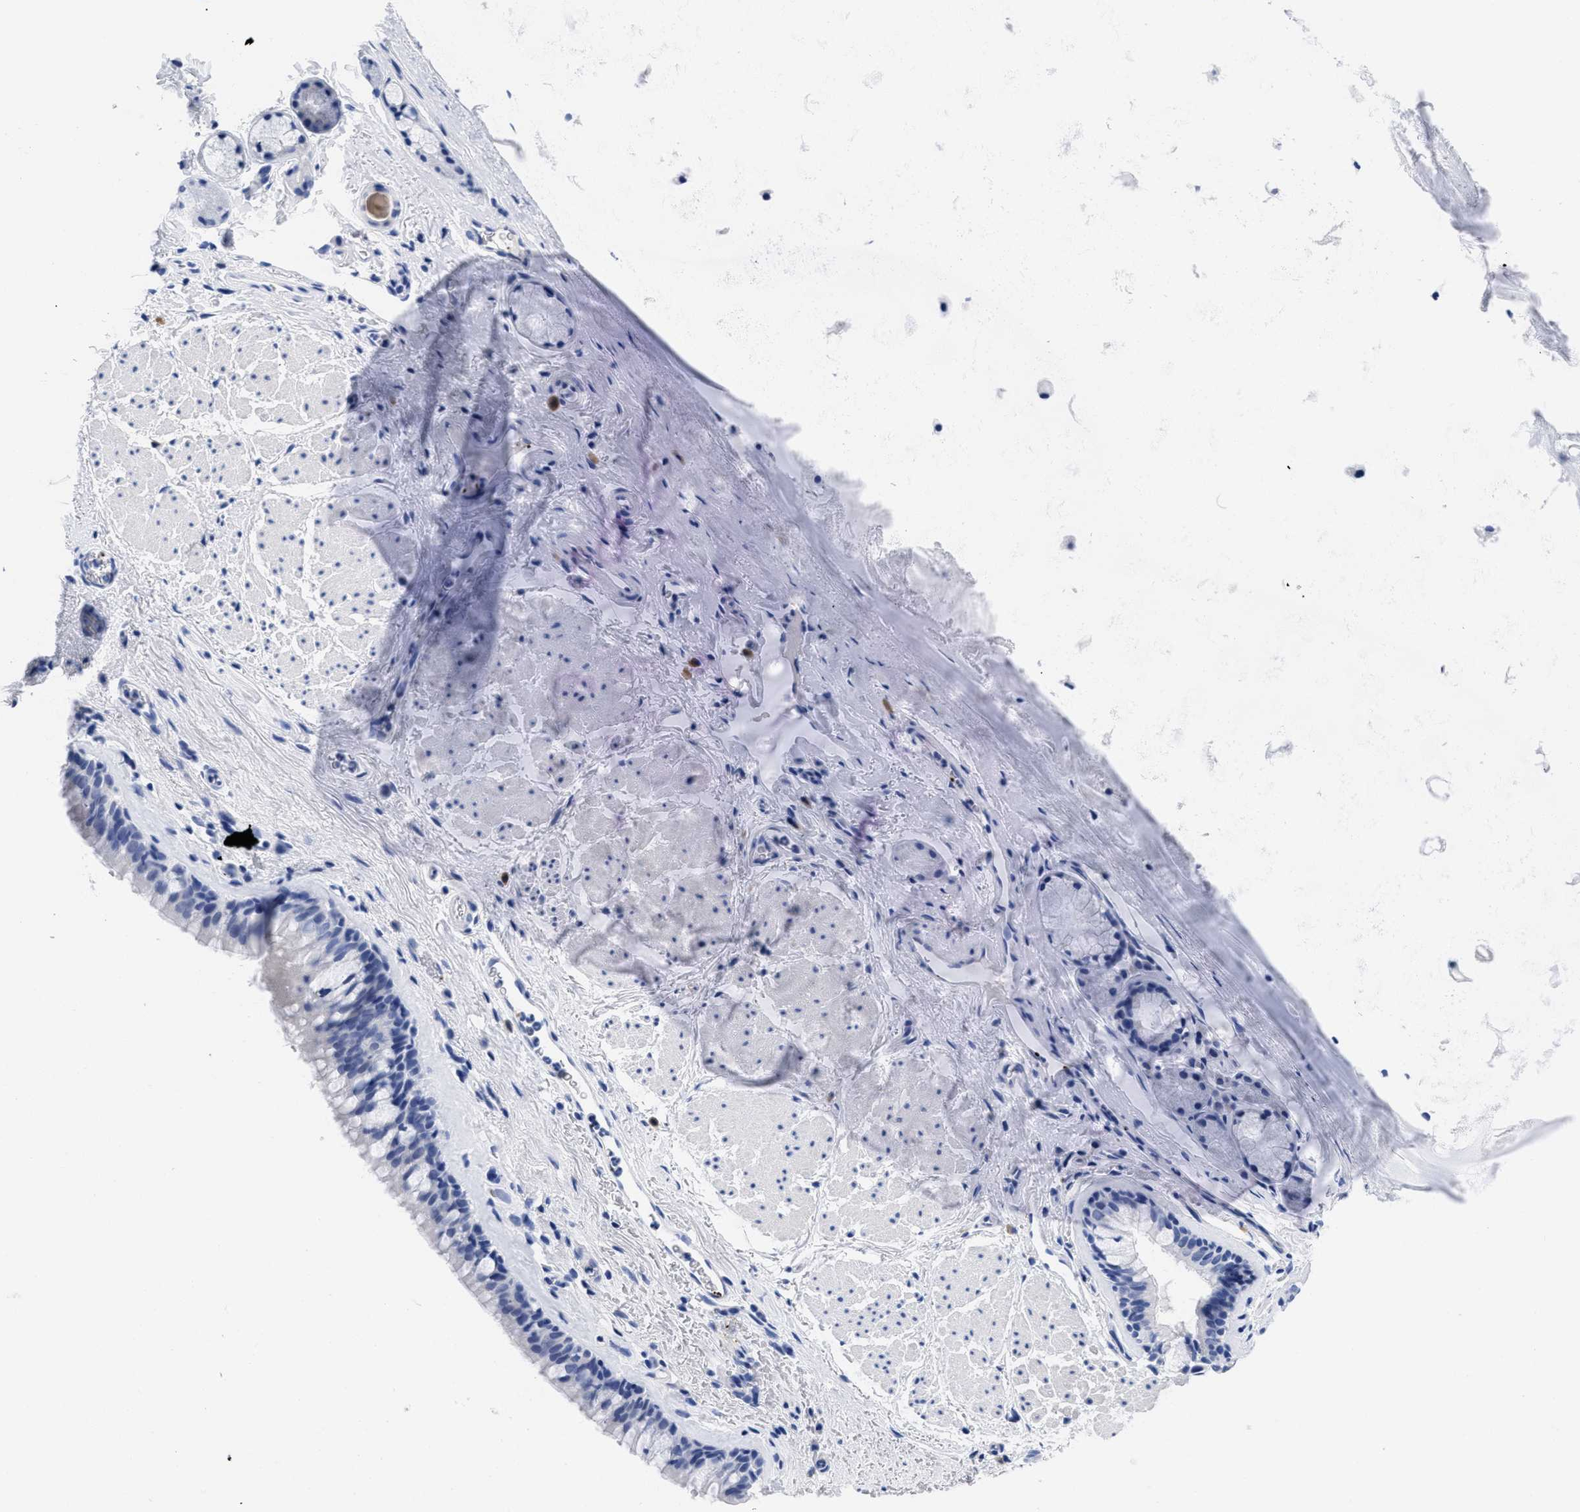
{"staining": {"intensity": "negative", "quantity": "none", "location": "none"}, "tissue": "bronchus", "cell_type": "Respiratory epithelial cells", "image_type": "normal", "snomed": [{"axis": "morphology", "description": "Normal tissue, NOS"}, {"axis": "topography", "description": "Cartilage tissue"}, {"axis": "topography", "description": "Bronchus"}], "caption": "This is an immunohistochemistry micrograph of unremarkable human bronchus. There is no staining in respiratory epithelial cells.", "gene": "TREML1", "patient": {"sex": "female", "age": 53}}